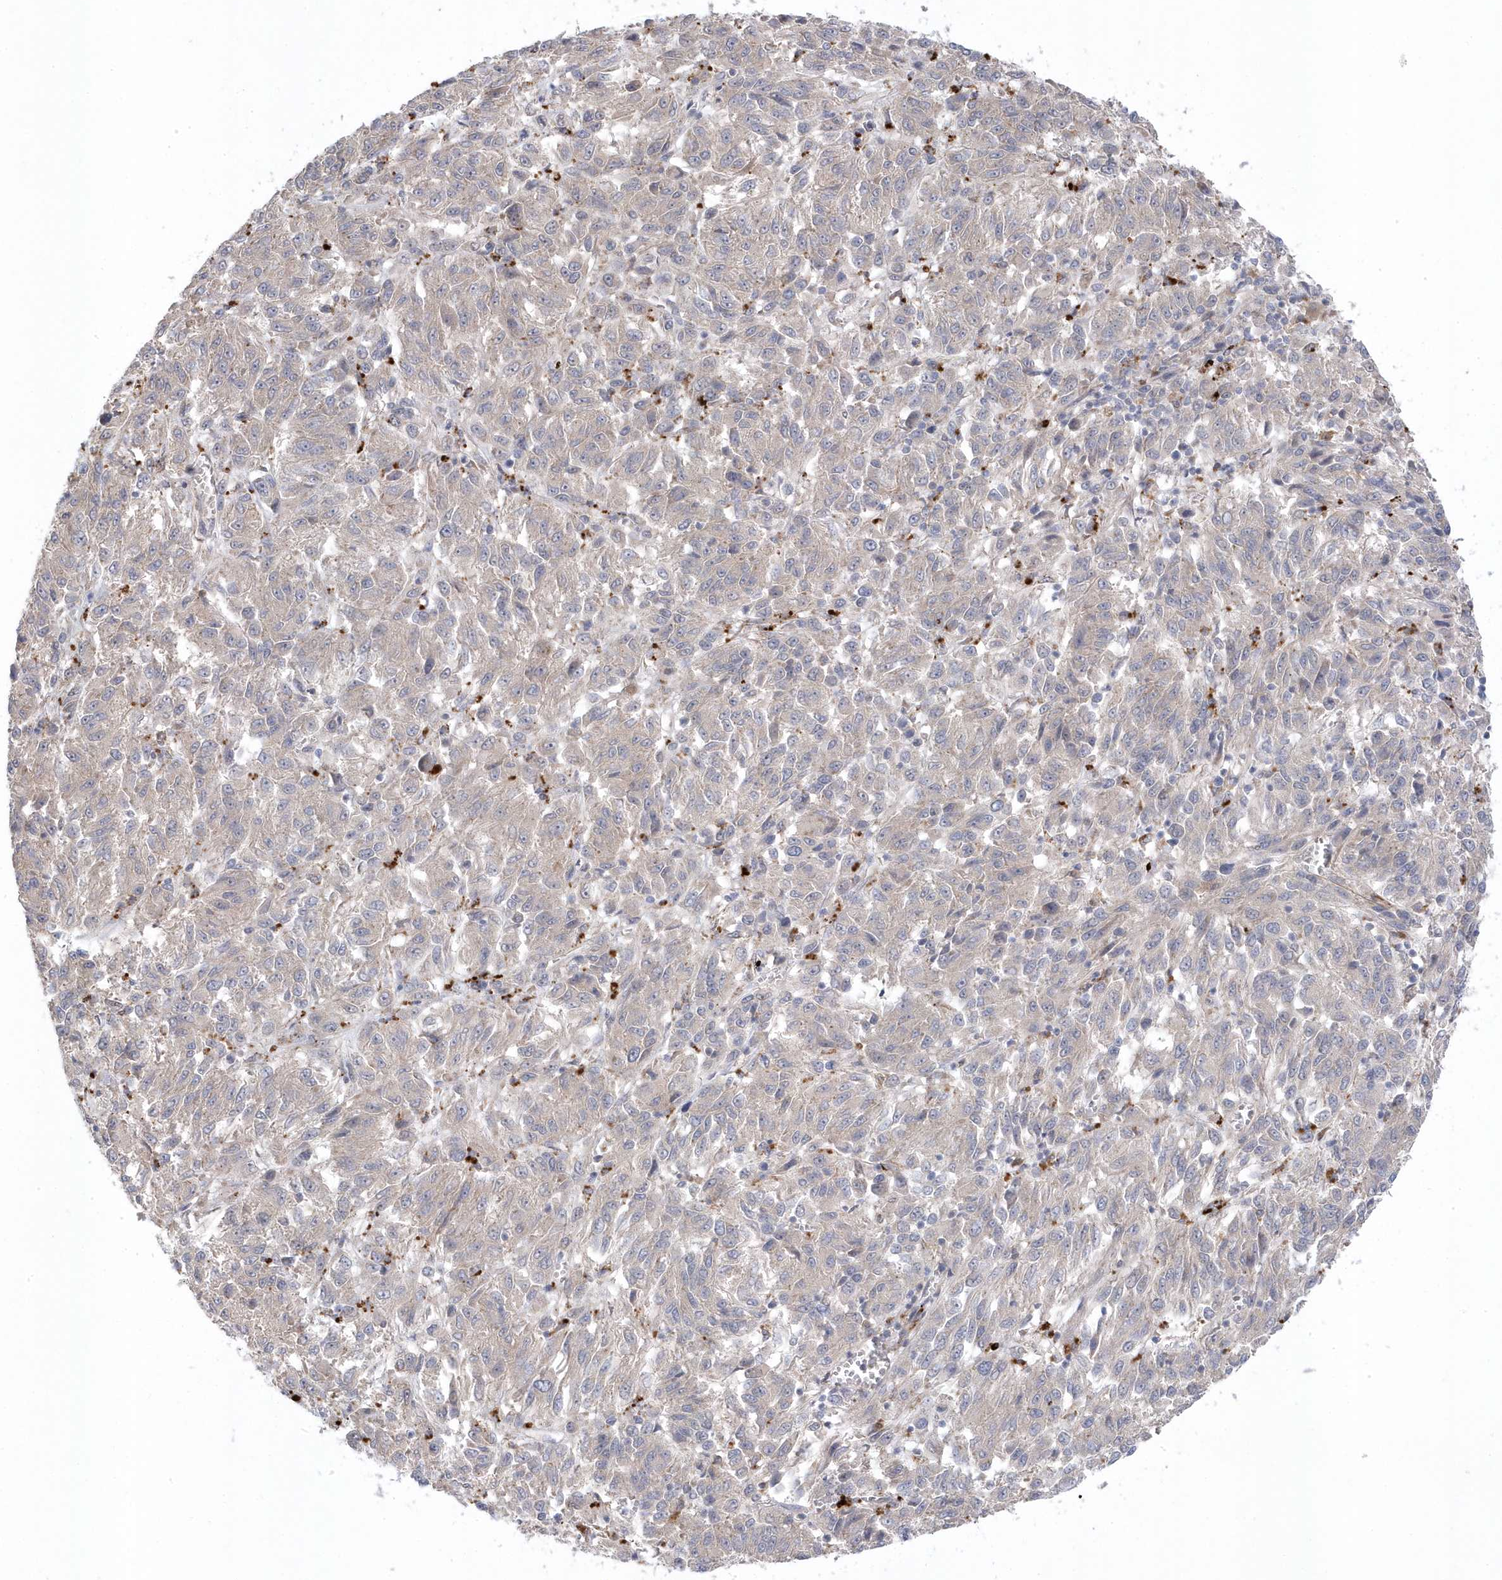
{"staining": {"intensity": "negative", "quantity": "none", "location": "none"}, "tissue": "melanoma", "cell_type": "Tumor cells", "image_type": "cancer", "snomed": [{"axis": "morphology", "description": "Malignant melanoma, Metastatic site"}, {"axis": "topography", "description": "Lung"}], "caption": "There is no significant positivity in tumor cells of melanoma.", "gene": "ANAPC1", "patient": {"sex": "male", "age": 64}}